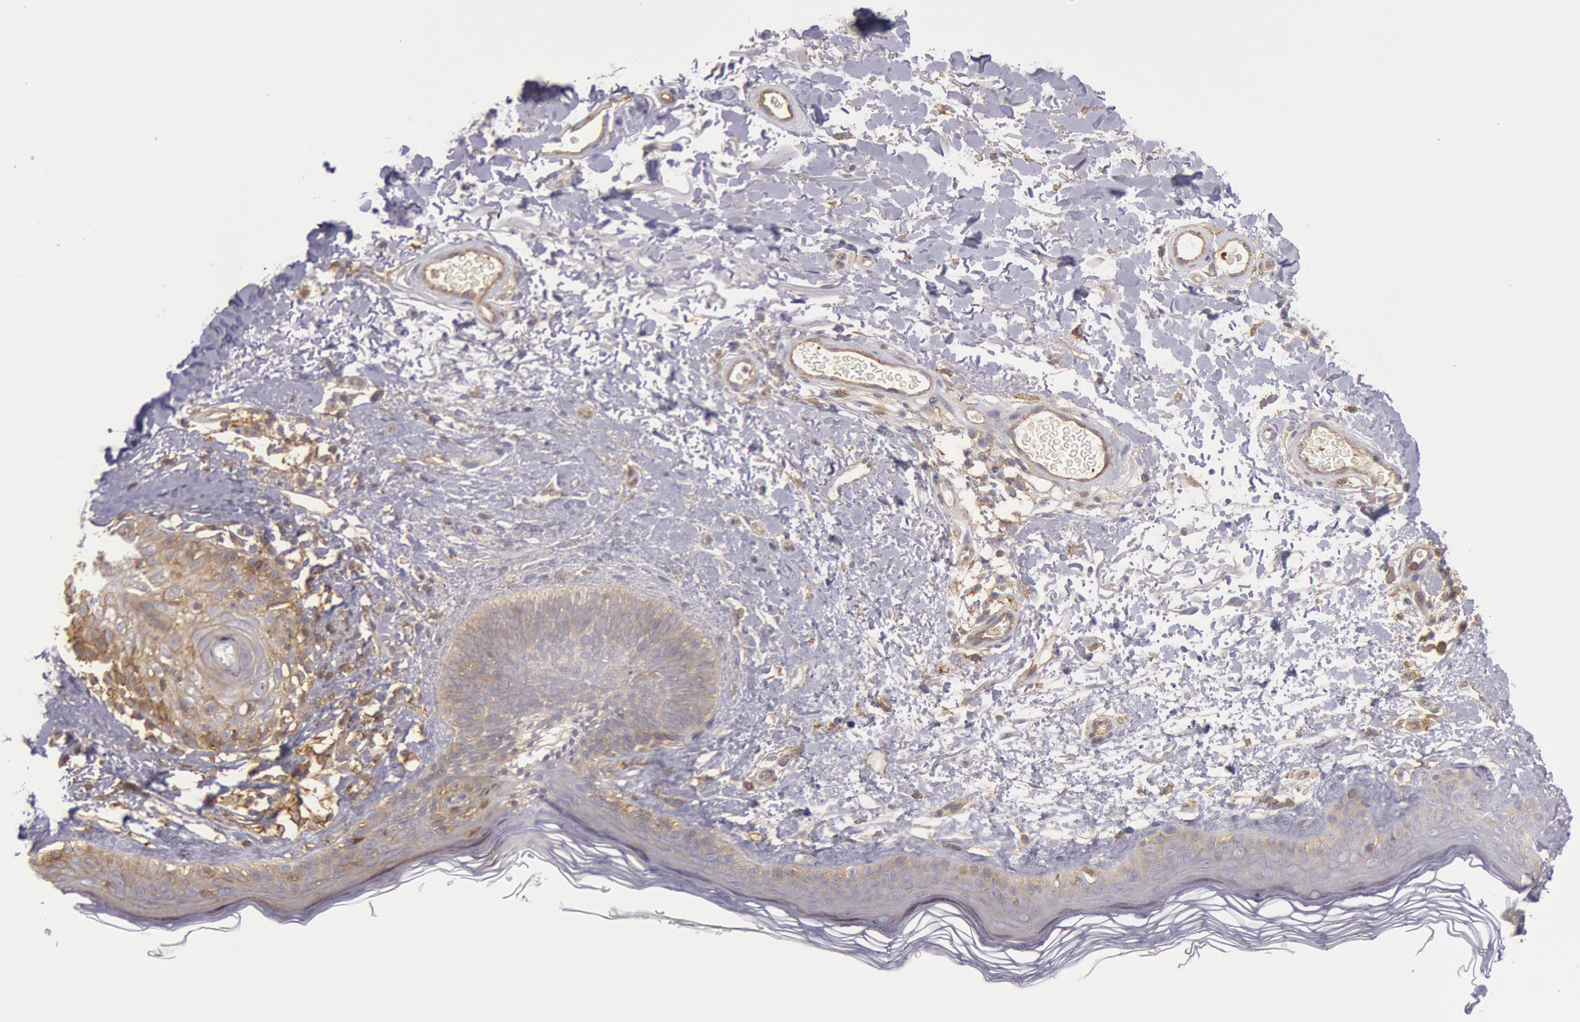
{"staining": {"intensity": "negative", "quantity": "none", "location": "none"}, "tissue": "skin", "cell_type": "Fibroblasts", "image_type": "normal", "snomed": [{"axis": "morphology", "description": "Normal tissue, NOS"}, {"axis": "topography", "description": "Skin"}], "caption": "This is an IHC micrograph of unremarkable human skin. There is no expression in fibroblasts.", "gene": "SNAP23", "patient": {"sex": "male", "age": 63}}